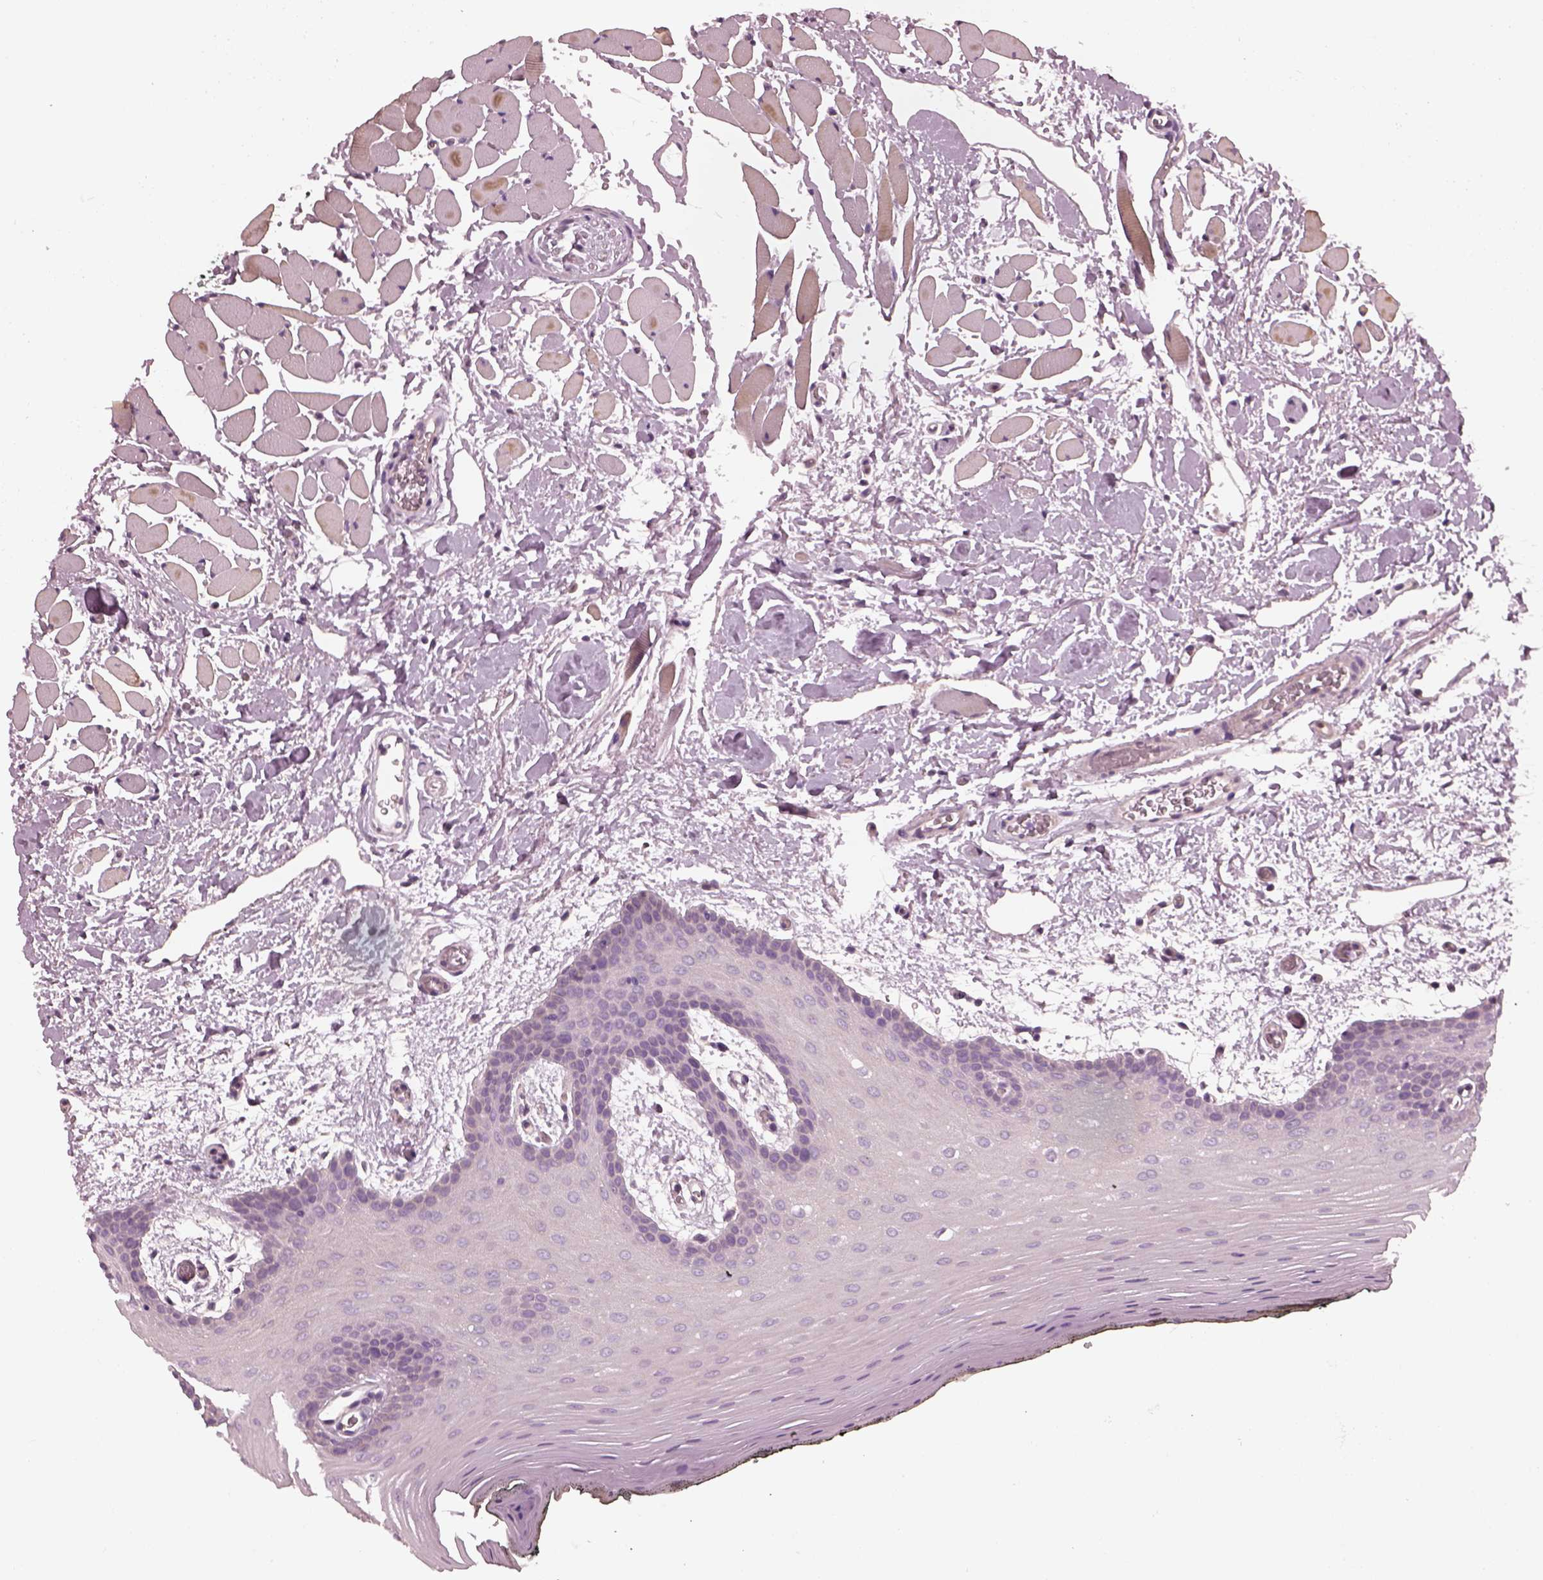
{"staining": {"intensity": "negative", "quantity": "none", "location": "none"}, "tissue": "oral mucosa", "cell_type": "Squamous epithelial cells", "image_type": "normal", "snomed": [{"axis": "morphology", "description": "Normal tissue, NOS"}, {"axis": "topography", "description": "Oral tissue"}, {"axis": "topography", "description": "Head-Neck"}], "caption": "IHC image of benign human oral mucosa stained for a protein (brown), which exhibits no expression in squamous epithelial cells. The staining is performed using DAB brown chromogen with nuclei counter-stained in using hematoxylin.", "gene": "ODAD1", "patient": {"sex": "male", "age": 65}}